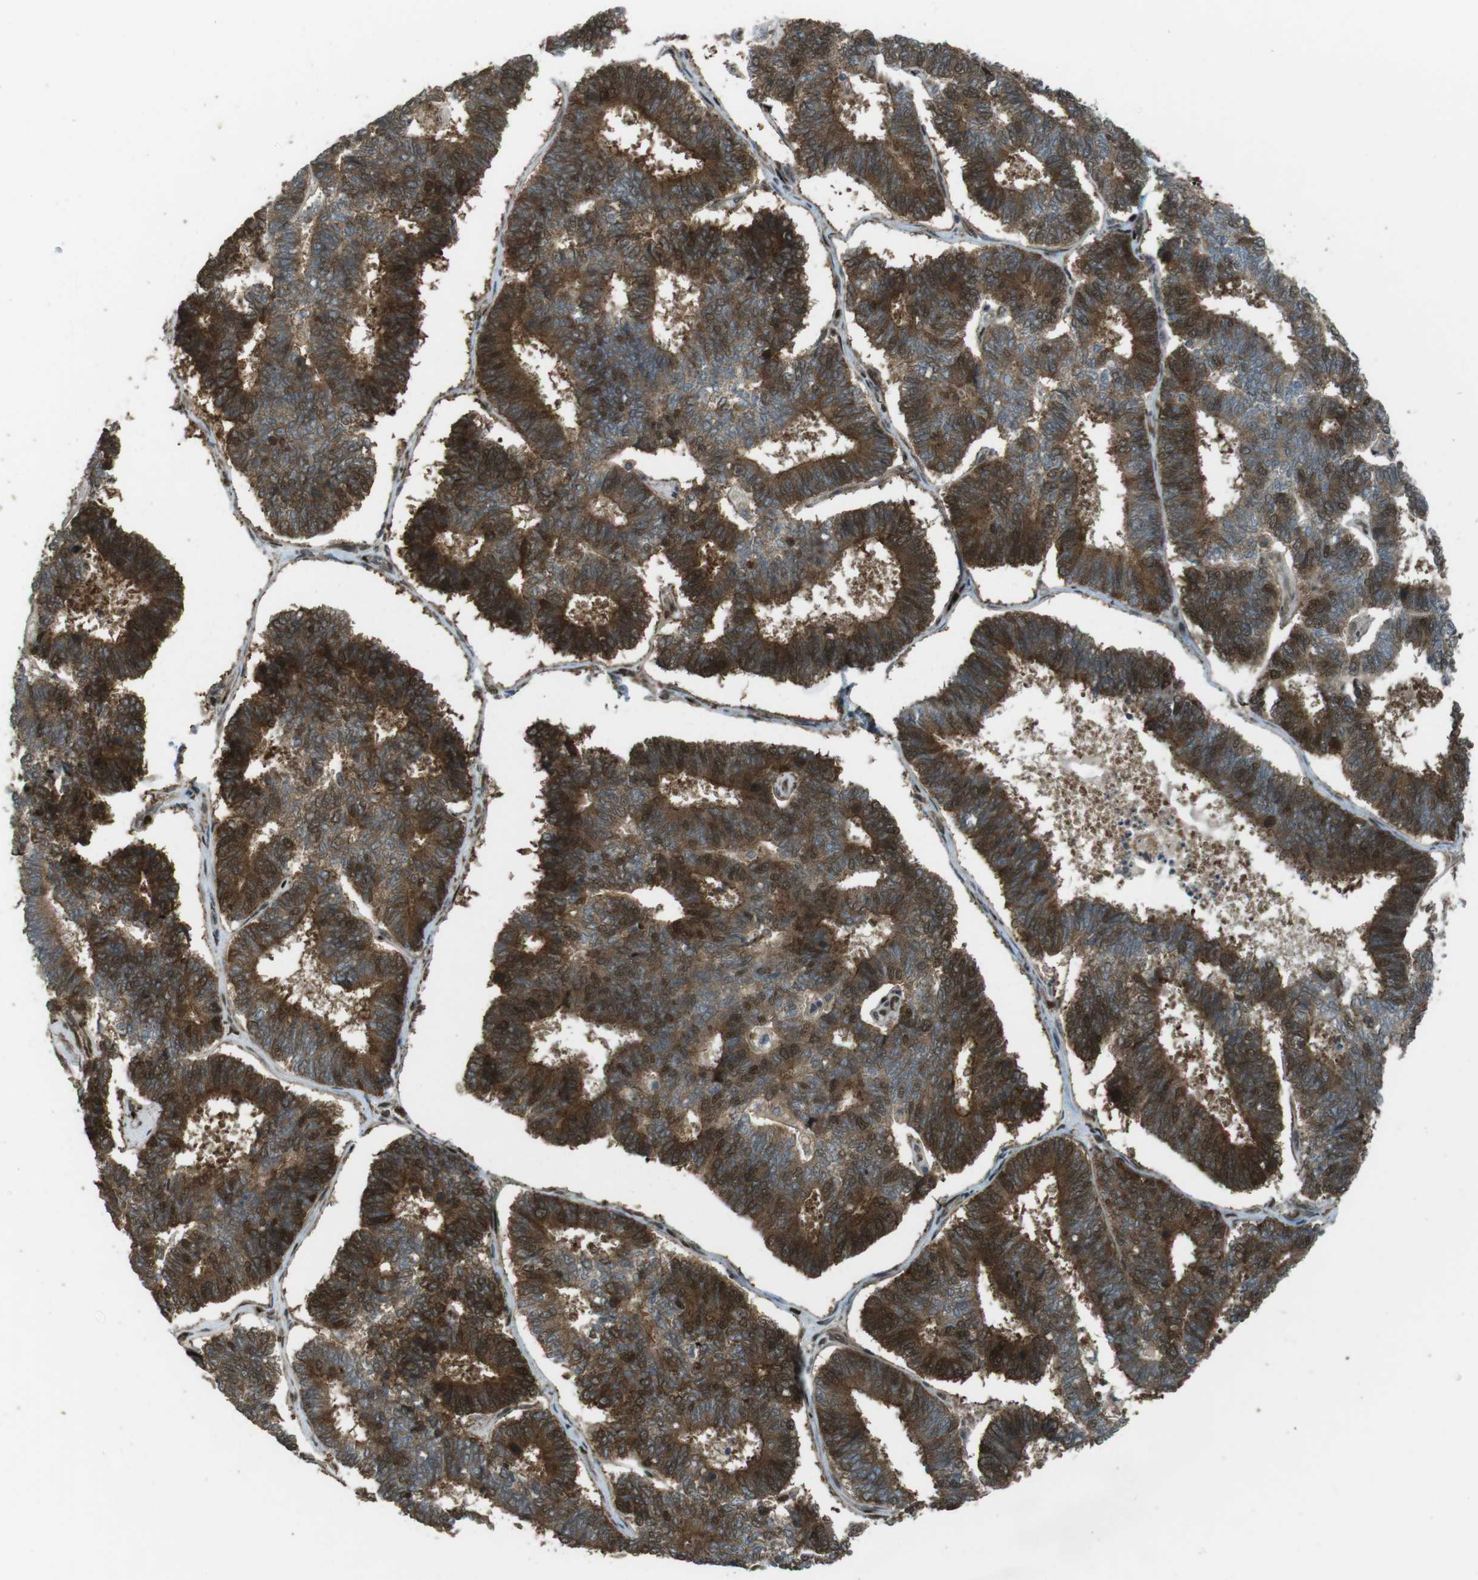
{"staining": {"intensity": "strong", "quantity": ">75%", "location": "cytoplasmic/membranous,nuclear"}, "tissue": "endometrial cancer", "cell_type": "Tumor cells", "image_type": "cancer", "snomed": [{"axis": "morphology", "description": "Adenocarcinoma, NOS"}, {"axis": "topography", "description": "Endometrium"}], "caption": "Immunohistochemistry image of human endometrial adenocarcinoma stained for a protein (brown), which shows high levels of strong cytoplasmic/membranous and nuclear staining in approximately >75% of tumor cells.", "gene": "ZNF330", "patient": {"sex": "female", "age": 70}}